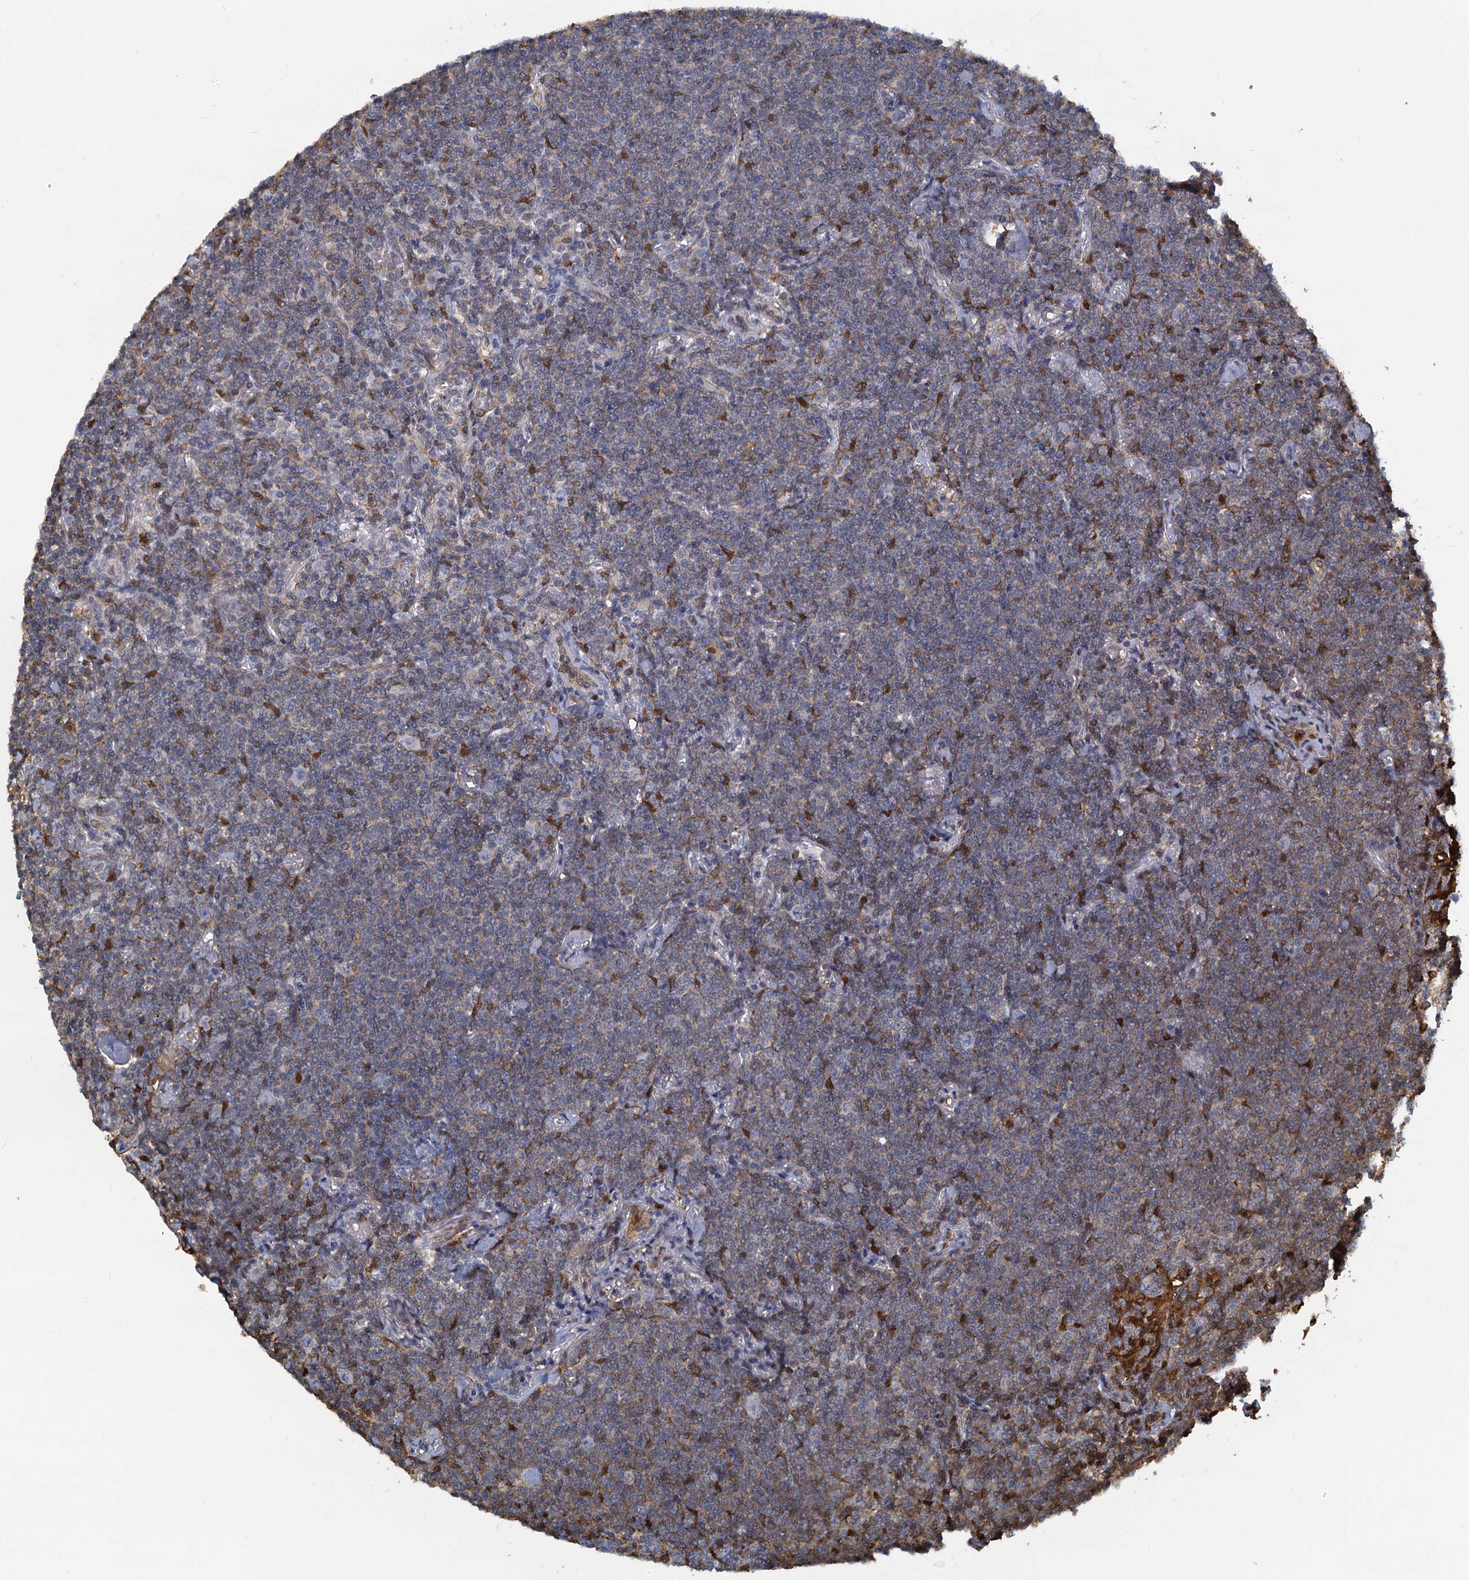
{"staining": {"intensity": "negative", "quantity": "none", "location": "none"}, "tissue": "lymphoma", "cell_type": "Tumor cells", "image_type": "cancer", "snomed": [{"axis": "morphology", "description": "Malignant lymphoma, non-Hodgkin's type, Low grade"}, {"axis": "topography", "description": "Lung"}], "caption": "Photomicrograph shows no significant protein positivity in tumor cells of malignant lymphoma, non-Hodgkin's type (low-grade).", "gene": "S100A6", "patient": {"sex": "female", "age": 71}}